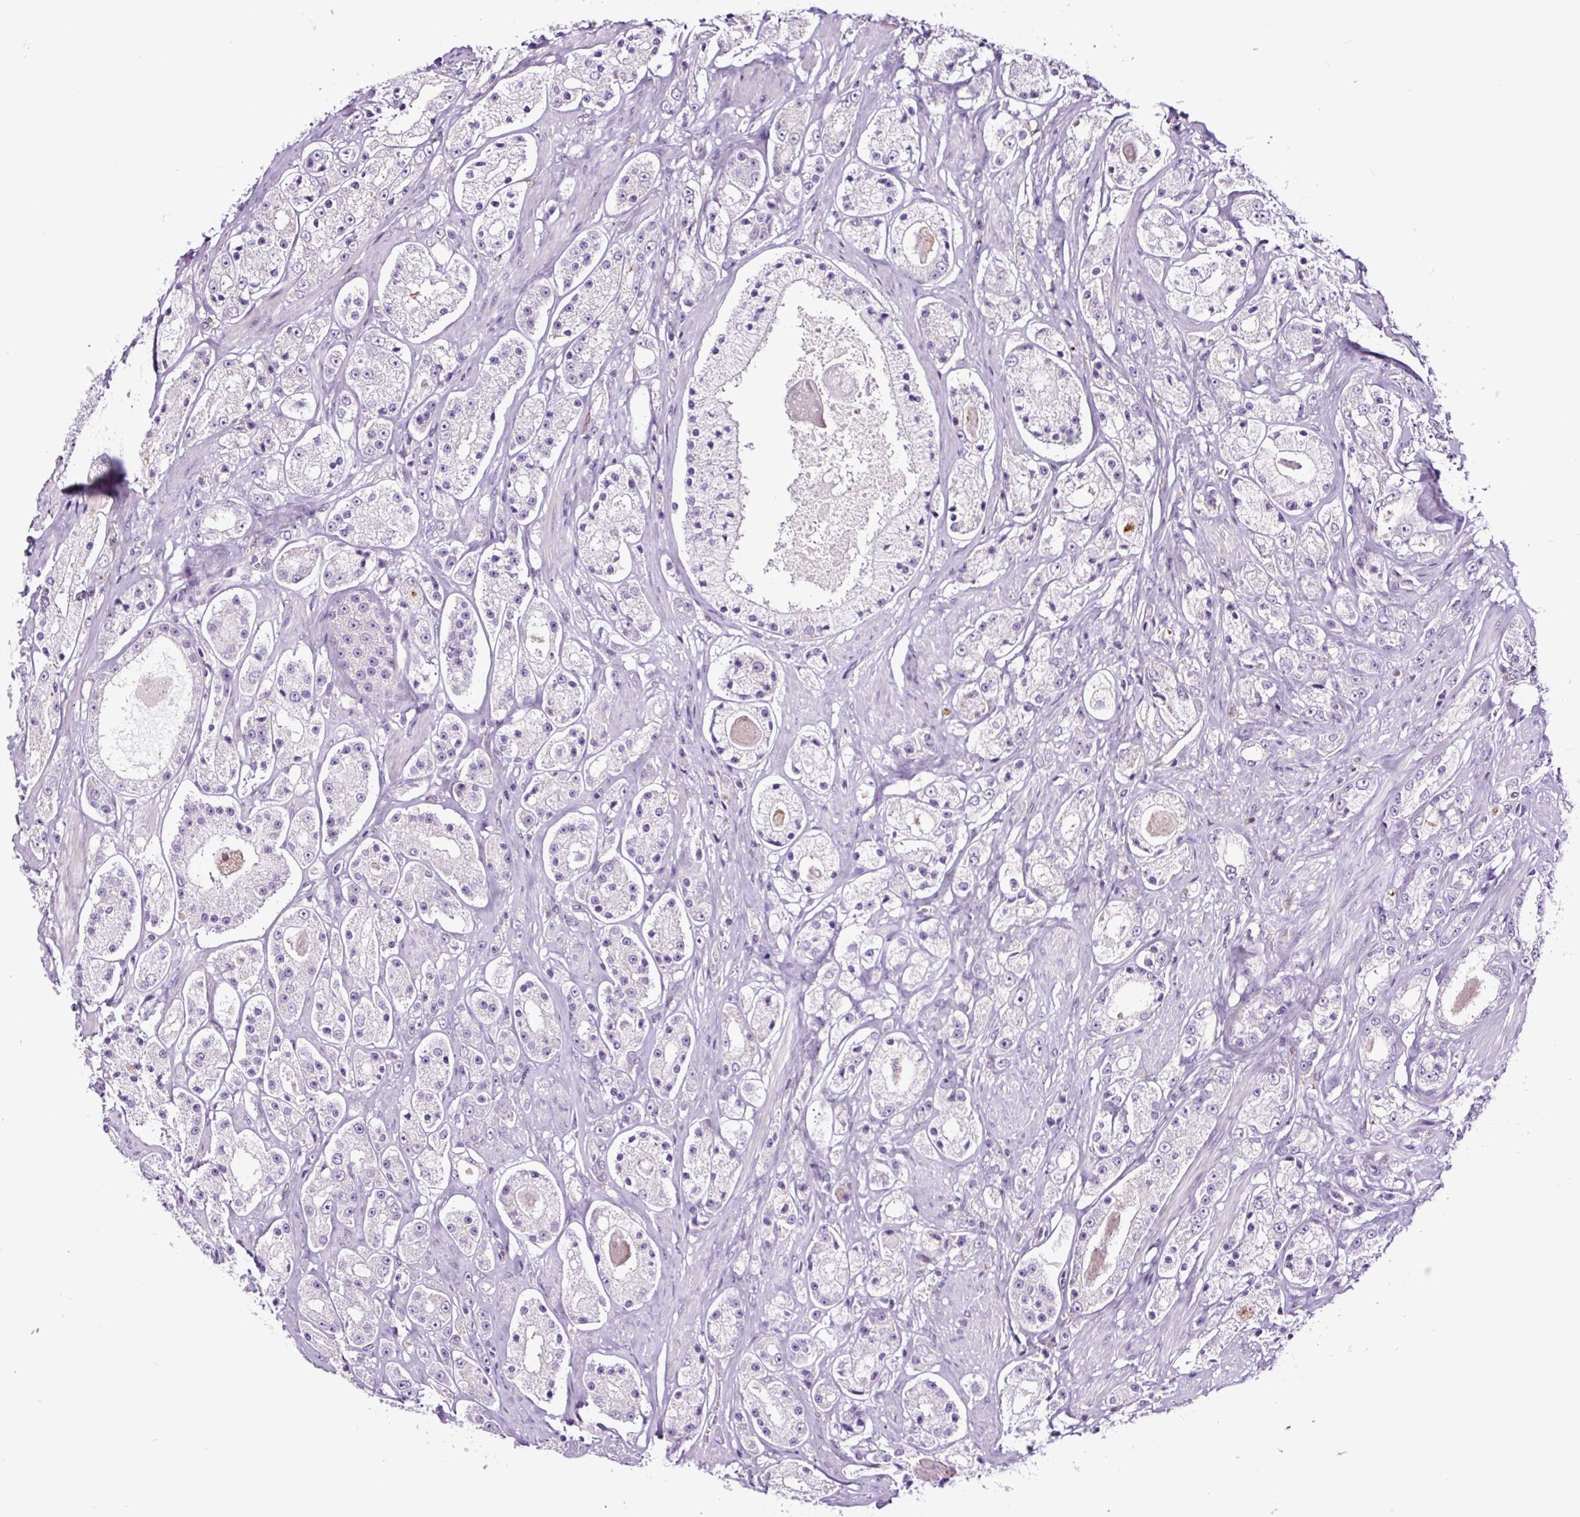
{"staining": {"intensity": "negative", "quantity": "none", "location": "none"}, "tissue": "prostate cancer", "cell_type": "Tumor cells", "image_type": "cancer", "snomed": [{"axis": "morphology", "description": "Adenocarcinoma, High grade"}, {"axis": "topography", "description": "Prostate"}], "caption": "The micrograph shows no staining of tumor cells in prostate cancer. (Immunohistochemistry, brightfield microscopy, high magnification).", "gene": "TAFA3", "patient": {"sex": "male", "age": 67}}